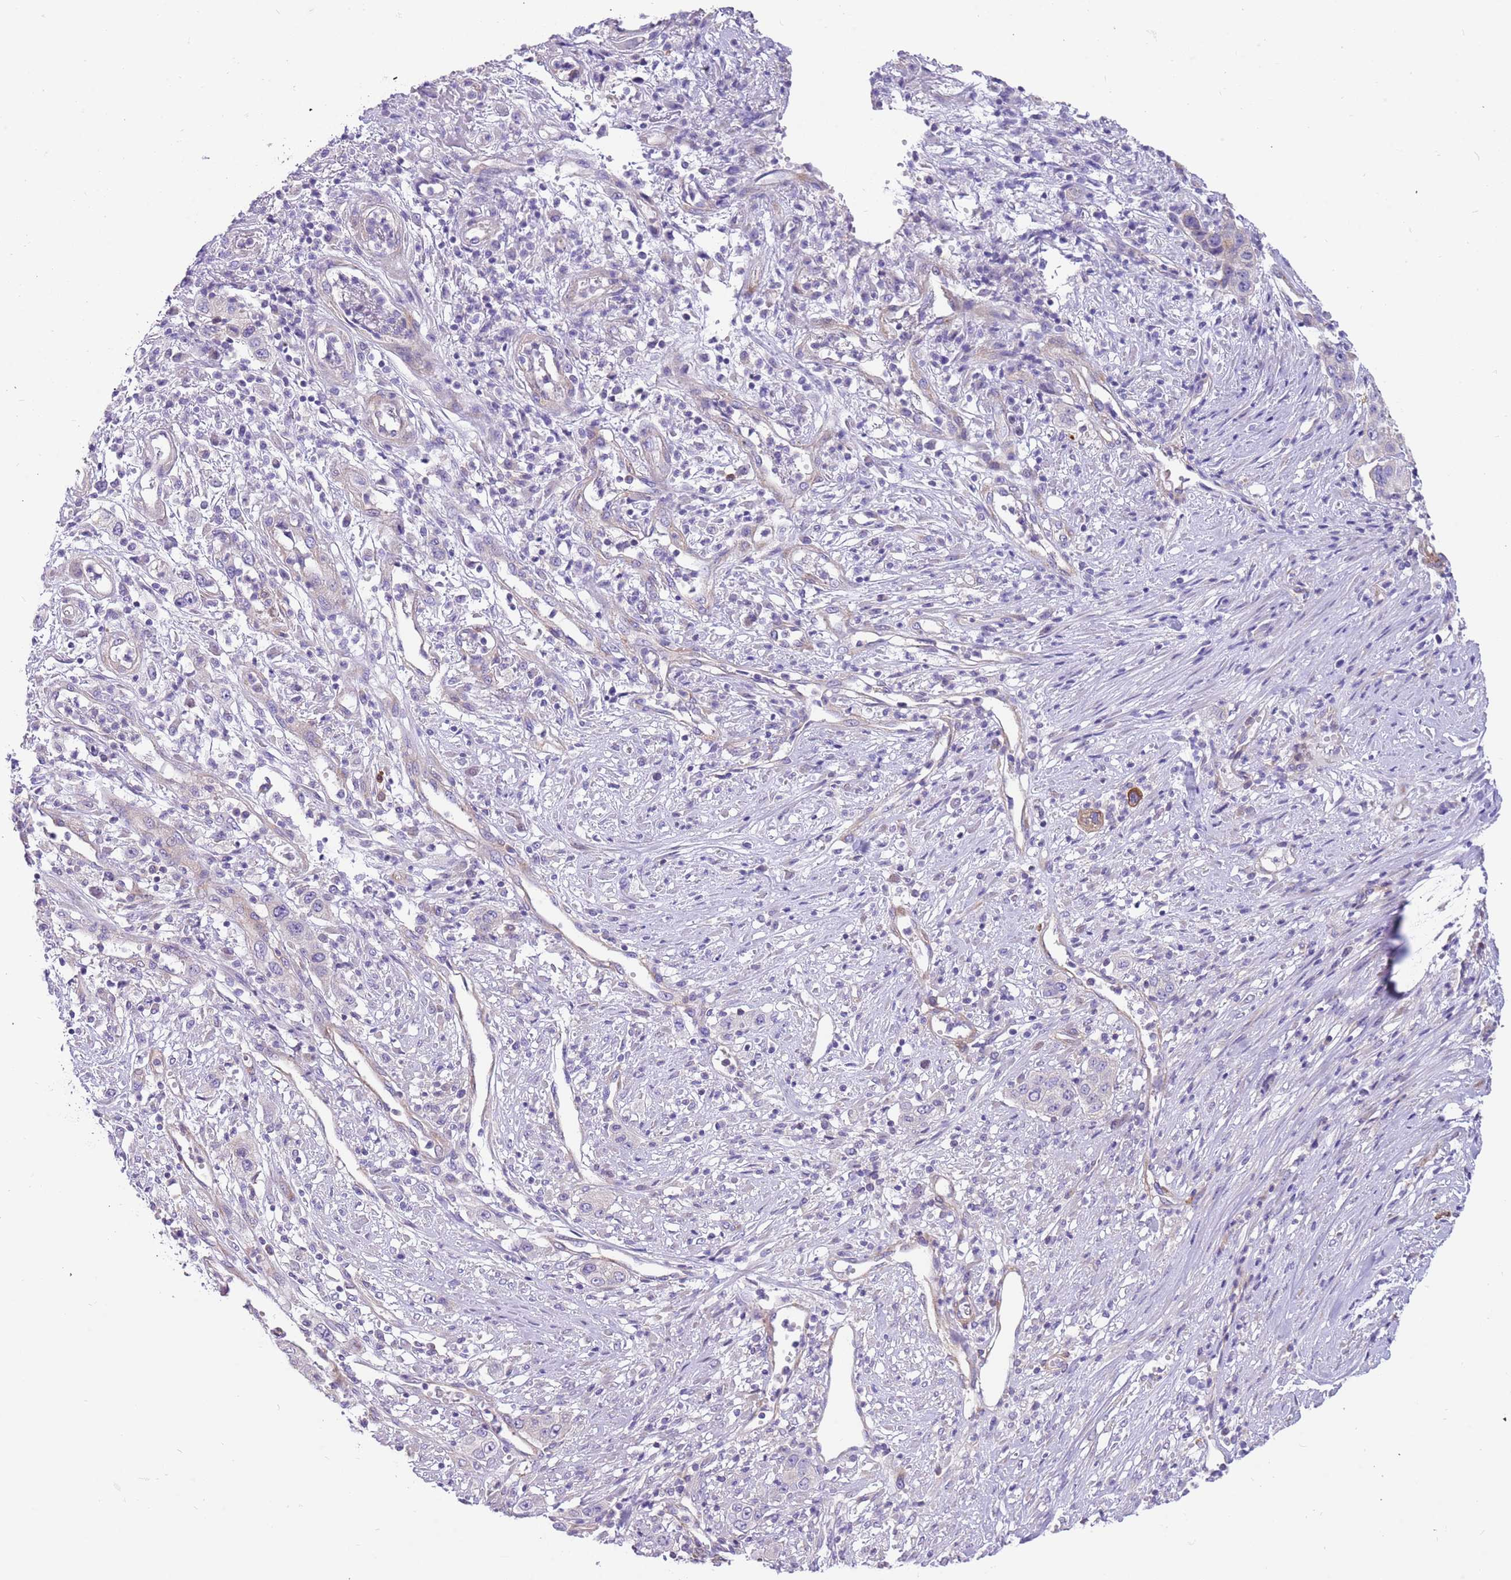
{"staining": {"intensity": "negative", "quantity": "none", "location": "none"}, "tissue": "stomach cancer", "cell_type": "Tumor cells", "image_type": "cancer", "snomed": [{"axis": "morphology", "description": "Adenocarcinoma, NOS"}, {"axis": "topography", "description": "Stomach, upper"}], "caption": "Human stomach cancer stained for a protein using IHC reveals no staining in tumor cells.", "gene": "SERINC3", "patient": {"sex": "male", "age": 62}}